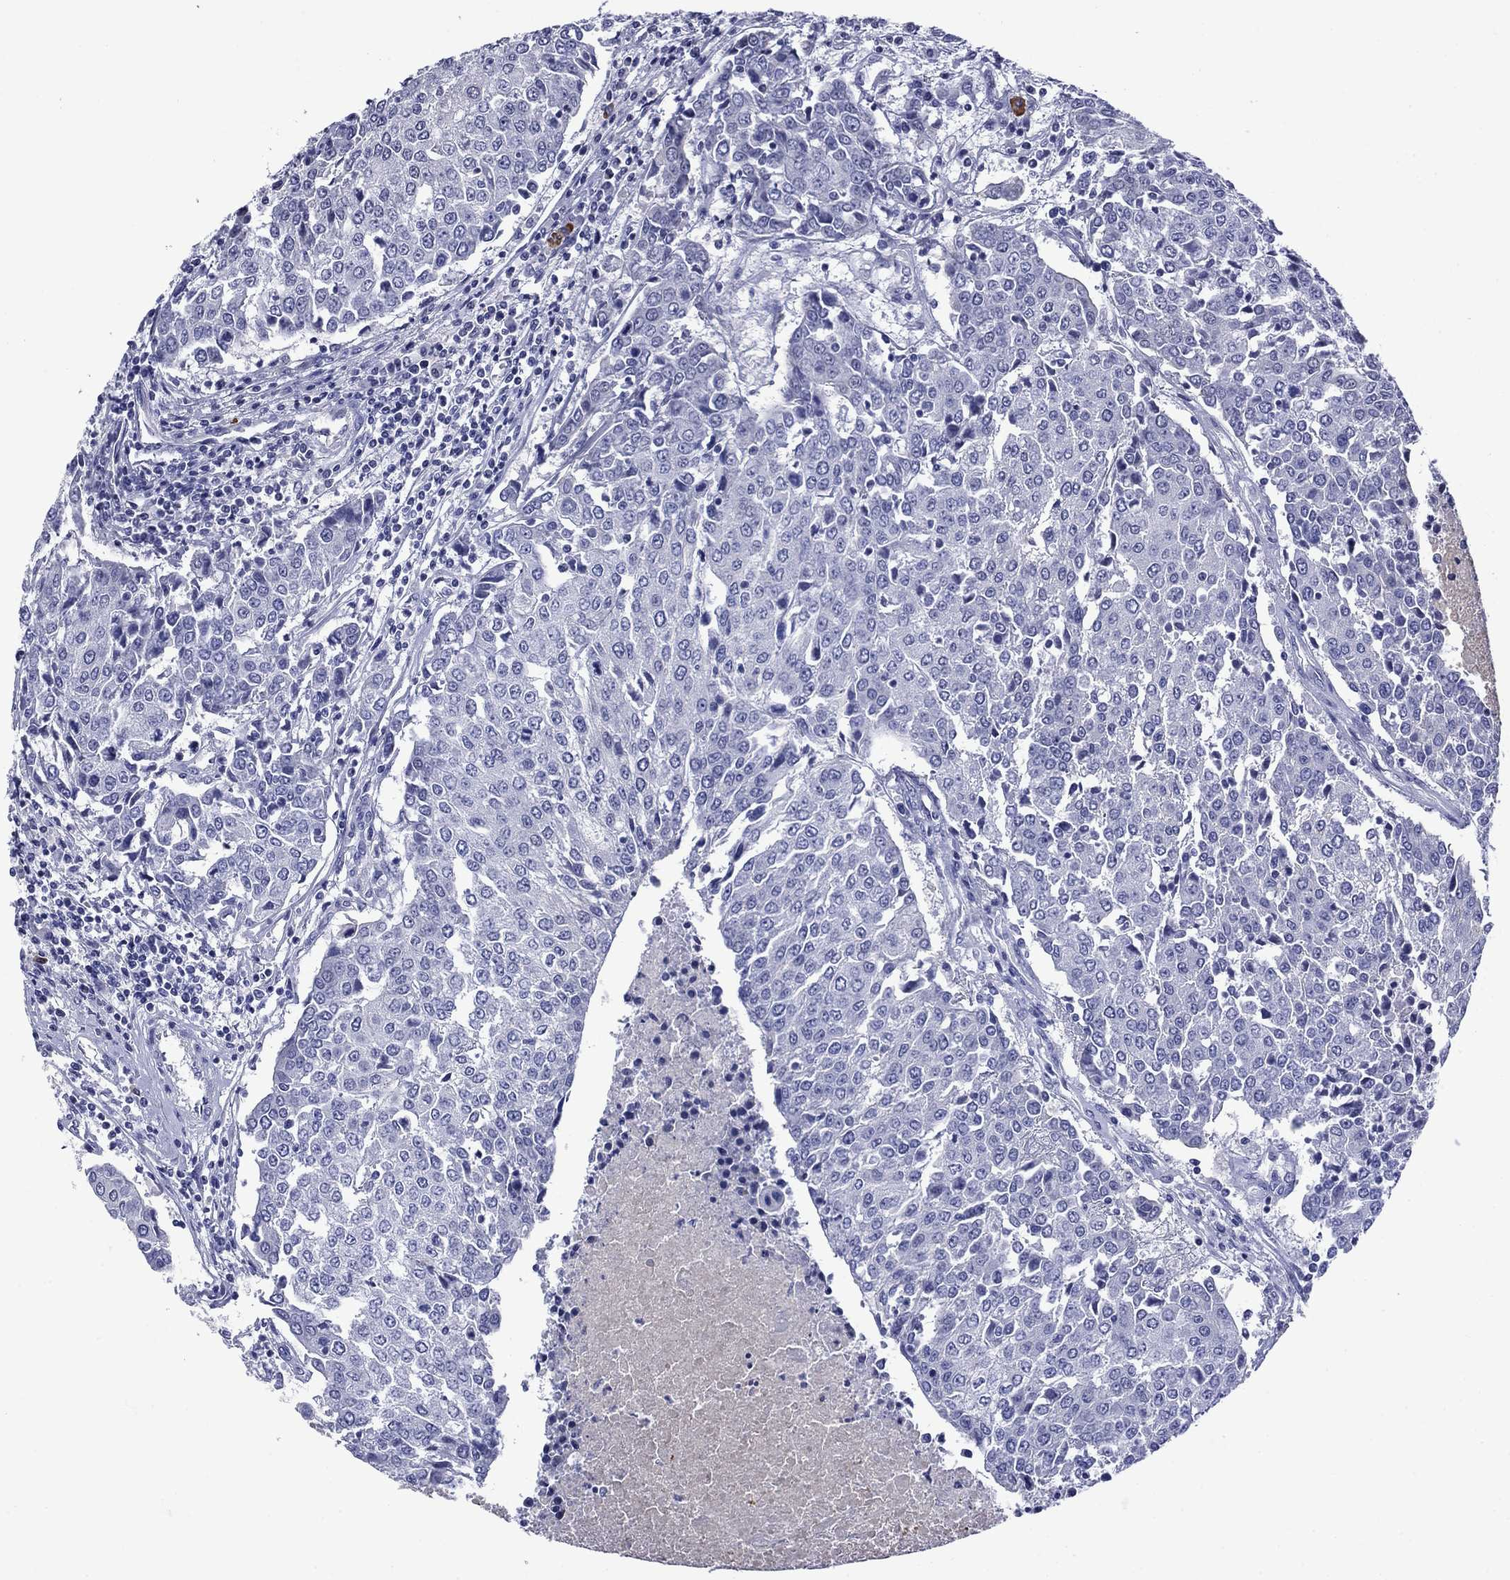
{"staining": {"intensity": "negative", "quantity": "none", "location": "none"}, "tissue": "urothelial cancer", "cell_type": "Tumor cells", "image_type": "cancer", "snomed": [{"axis": "morphology", "description": "Urothelial carcinoma, High grade"}, {"axis": "topography", "description": "Urinary bladder"}], "caption": "A high-resolution histopathology image shows IHC staining of urothelial cancer, which exhibits no significant expression in tumor cells.", "gene": "APOA2", "patient": {"sex": "female", "age": 85}}